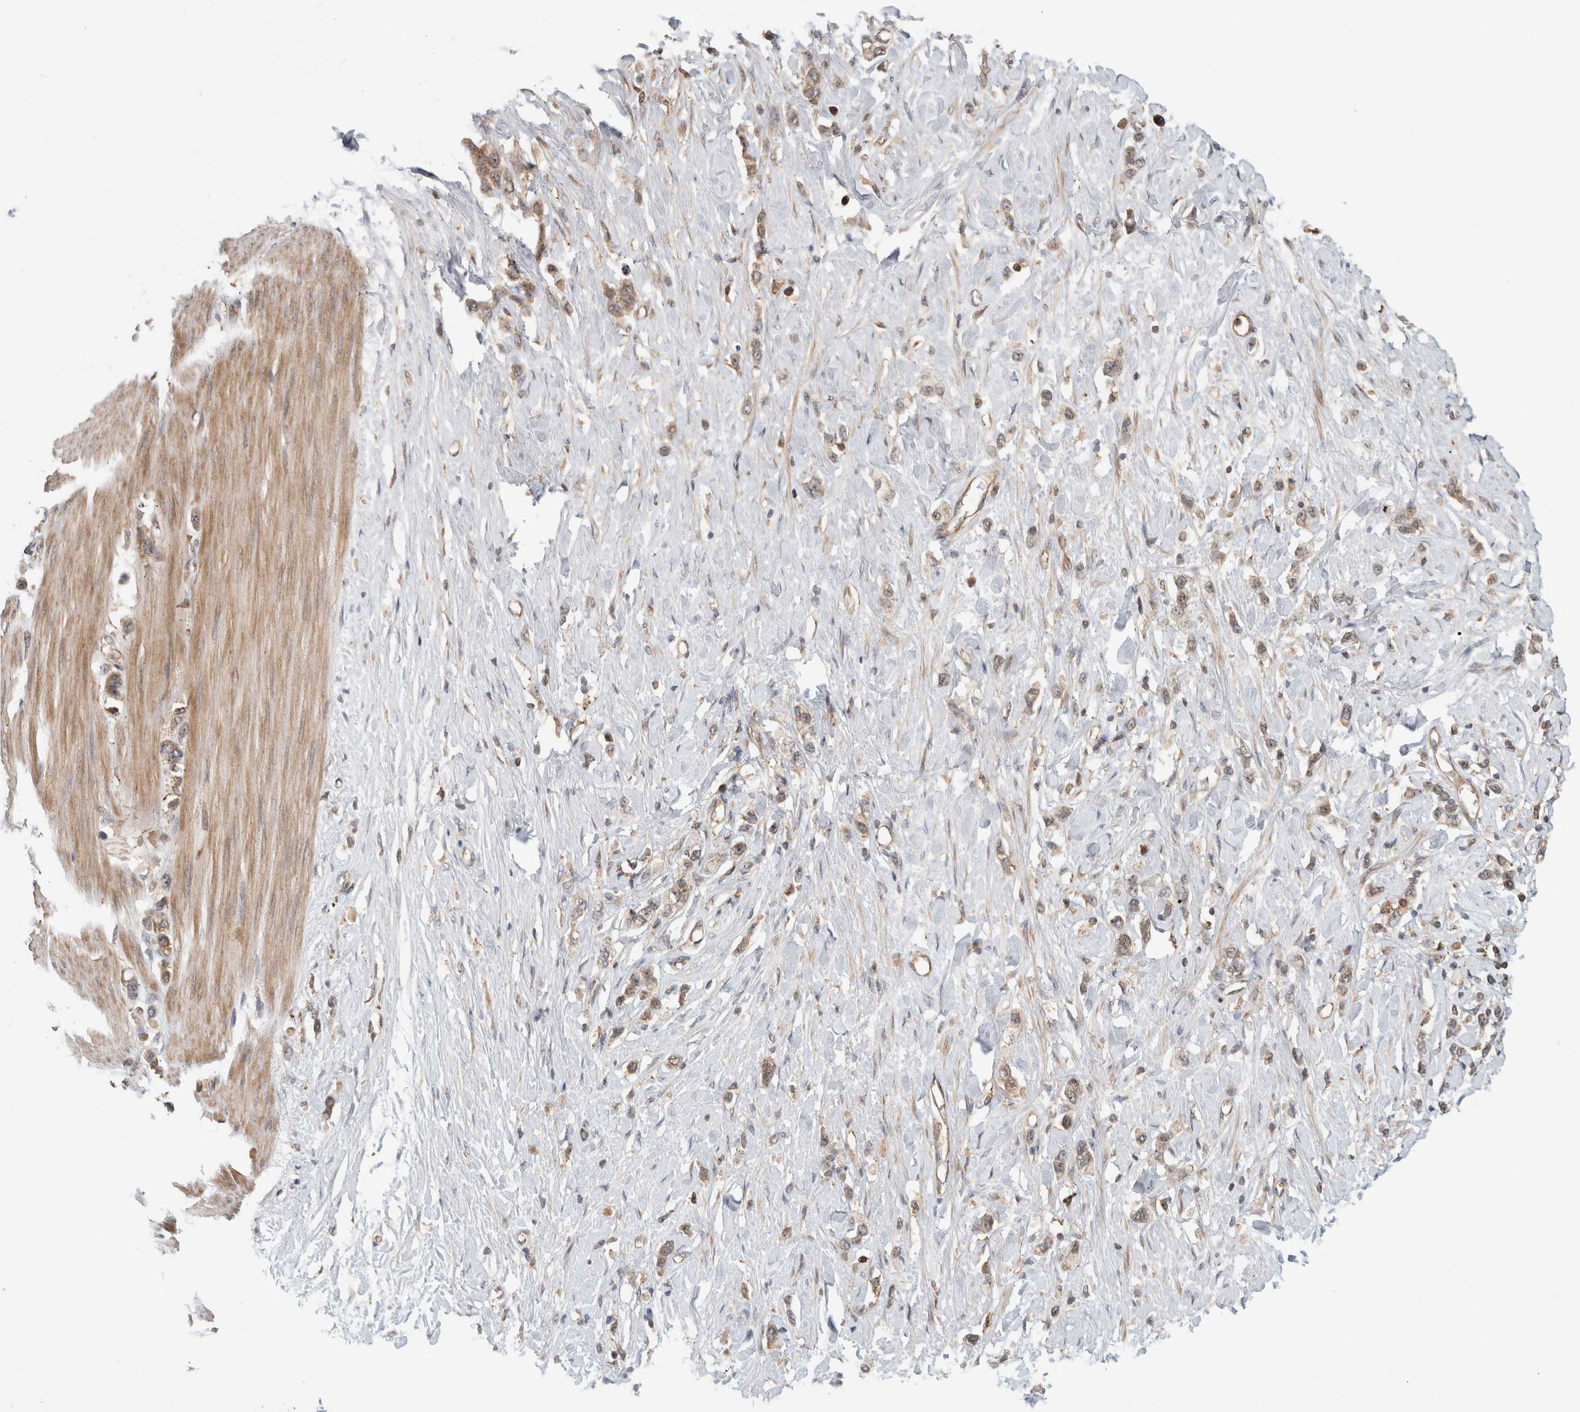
{"staining": {"intensity": "moderate", "quantity": ">75%", "location": "cytoplasmic/membranous,nuclear"}, "tissue": "stomach cancer", "cell_type": "Tumor cells", "image_type": "cancer", "snomed": [{"axis": "morphology", "description": "Adenocarcinoma, NOS"}, {"axis": "topography", "description": "Stomach"}], "caption": "IHC photomicrograph of human stomach cancer stained for a protein (brown), which exhibits medium levels of moderate cytoplasmic/membranous and nuclear positivity in about >75% of tumor cells.", "gene": "WASF2", "patient": {"sex": "female", "age": 65}}